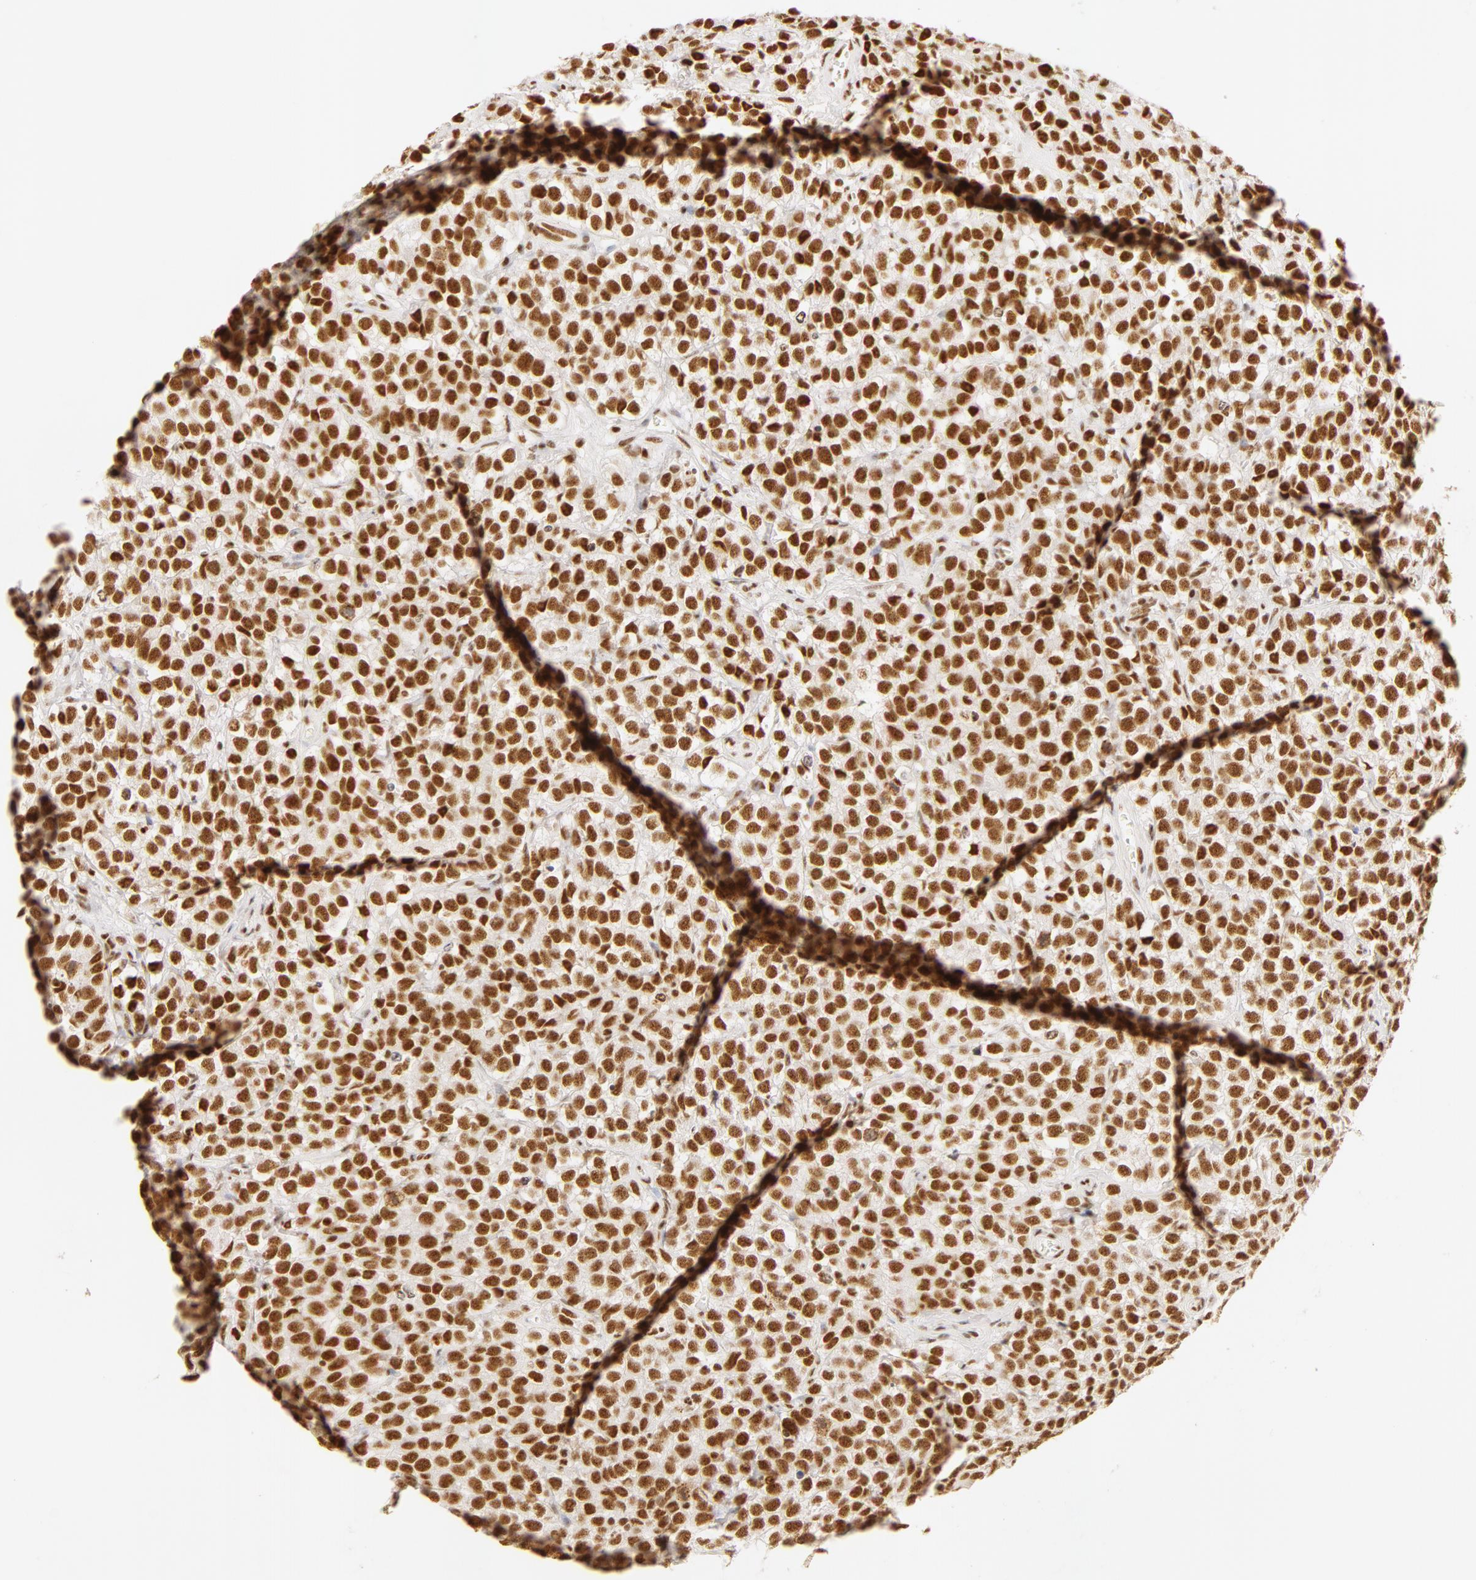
{"staining": {"intensity": "moderate", "quantity": ">75%", "location": "nuclear"}, "tissue": "testis cancer", "cell_type": "Tumor cells", "image_type": "cancer", "snomed": [{"axis": "morphology", "description": "Seminoma, NOS"}, {"axis": "topography", "description": "Testis"}], "caption": "Tumor cells demonstrate medium levels of moderate nuclear expression in about >75% of cells in testis seminoma.", "gene": "RBM39", "patient": {"sex": "male", "age": 25}}